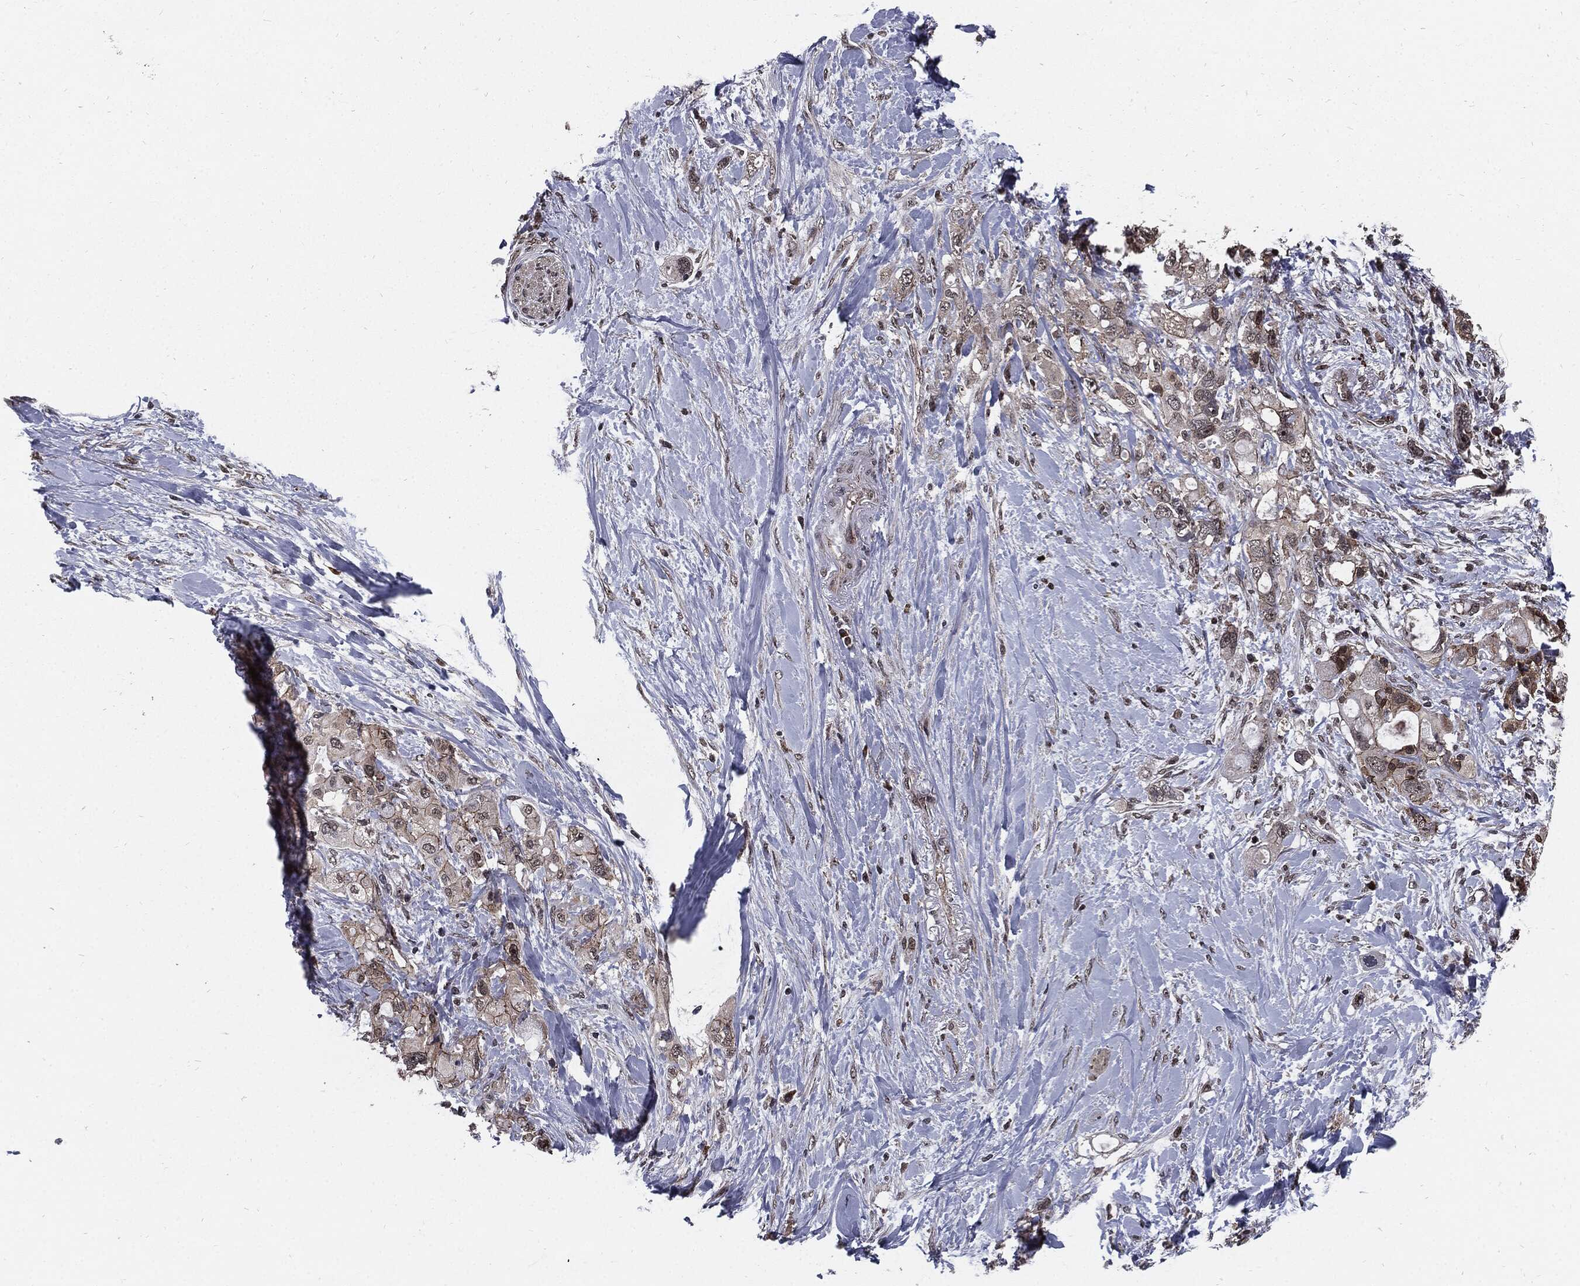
{"staining": {"intensity": "negative", "quantity": "none", "location": "none"}, "tissue": "pancreatic cancer", "cell_type": "Tumor cells", "image_type": "cancer", "snomed": [{"axis": "morphology", "description": "Adenocarcinoma, NOS"}, {"axis": "topography", "description": "Pancreas"}], "caption": "This is an immunohistochemistry image of adenocarcinoma (pancreatic). There is no expression in tumor cells.", "gene": "PTPA", "patient": {"sex": "female", "age": 56}}